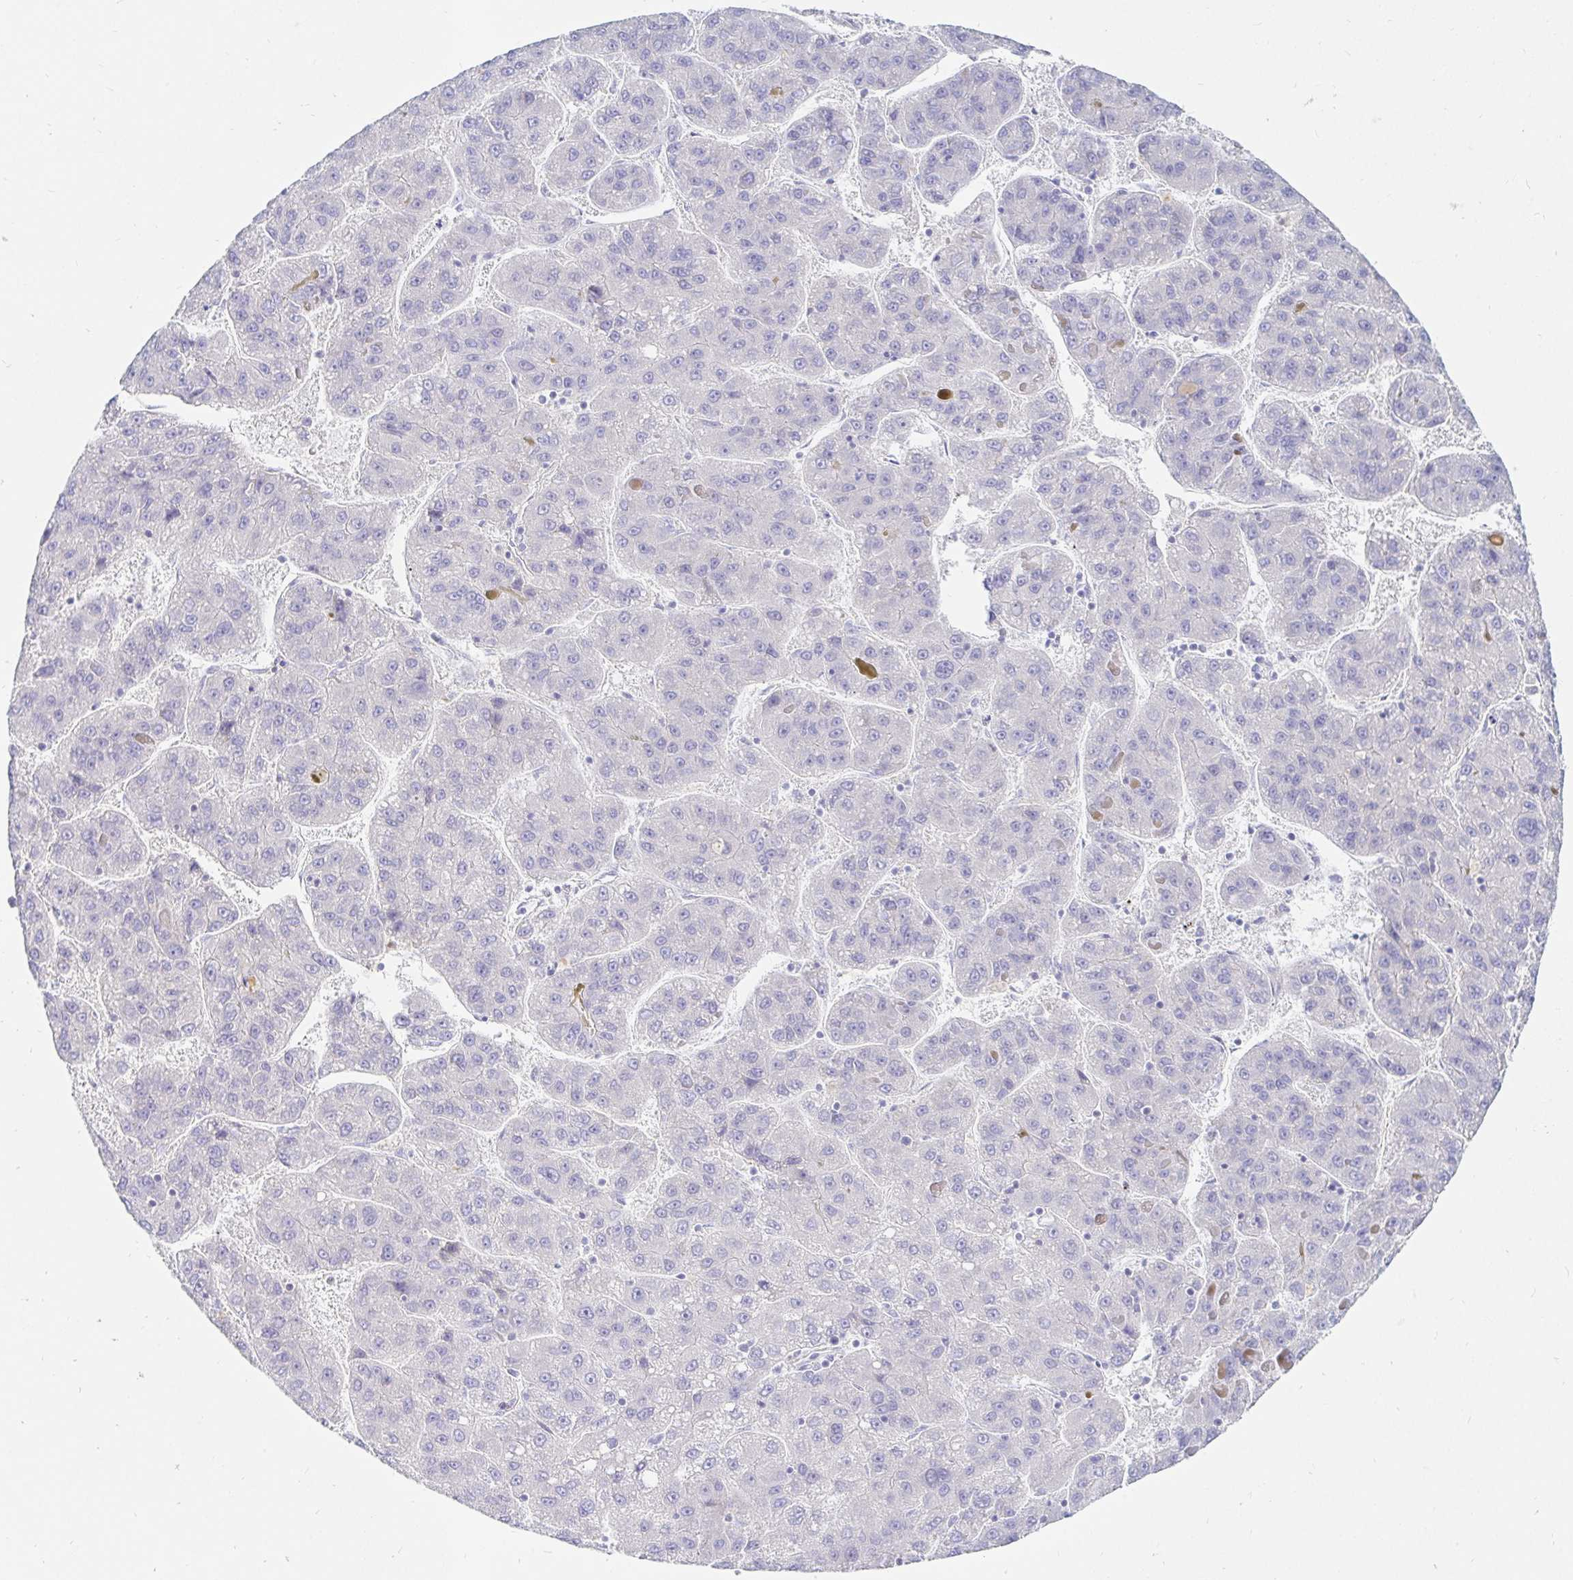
{"staining": {"intensity": "negative", "quantity": "none", "location": "none"}, "tissue": "liver cancer", "cell_type": "Tumor cells", "image_type": "cancer", "snomed": [{"axis": "morphology", "description": "Carcinoma, Hepatocellular, NOS"}, {"axis": "topography", "description": "Liver"}], "caption": "Human liver cancer (hepatocellular carcinoma) stained for a protein using IHC demonstrates no expression in tumor cells.", "gene": "NR2E1", "patient": {"sex": "female", "age": 82}}